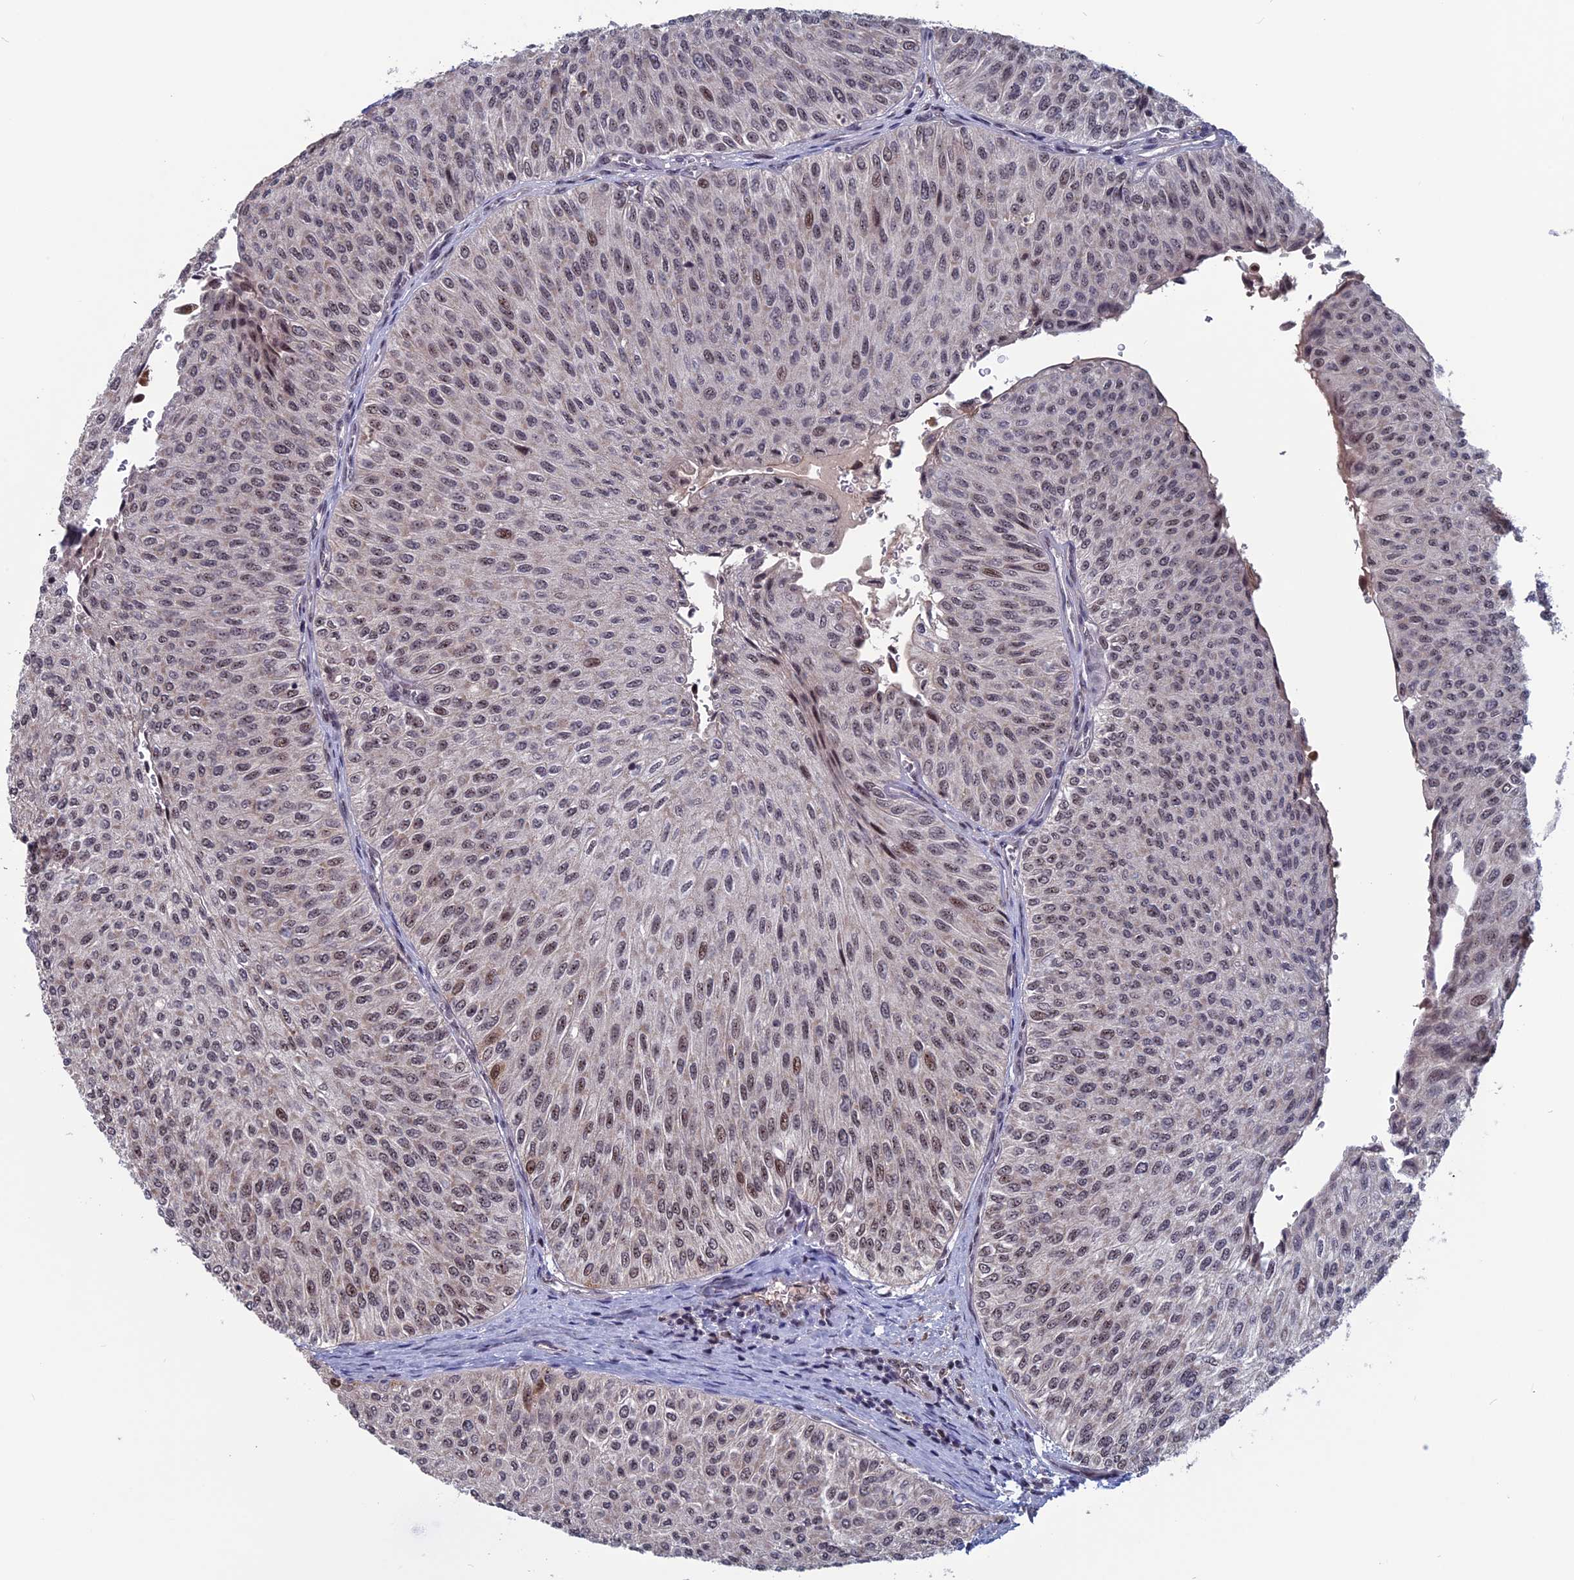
{"staining": {"intensity": "moderate", "quantity": "<25%", "location": "nuclear"}, "tissue": "urothelial cancer", "cell_type": "Tumor cells", "image_type": "cancer", "snomed": [{"axis": "morphology", "description": "Urothelial carcinoma, Low grade"}, {"axis": "topography", "description": "Urinary bladder"}], "caption": "High-power microscopy captured an IHC histopathology image of urothelial cancer, revealing moderate nuclear staining in approximately <25% of tumor cells.", "gene": "CACTIN", "patient": {"sex": "male", "age": 78}}